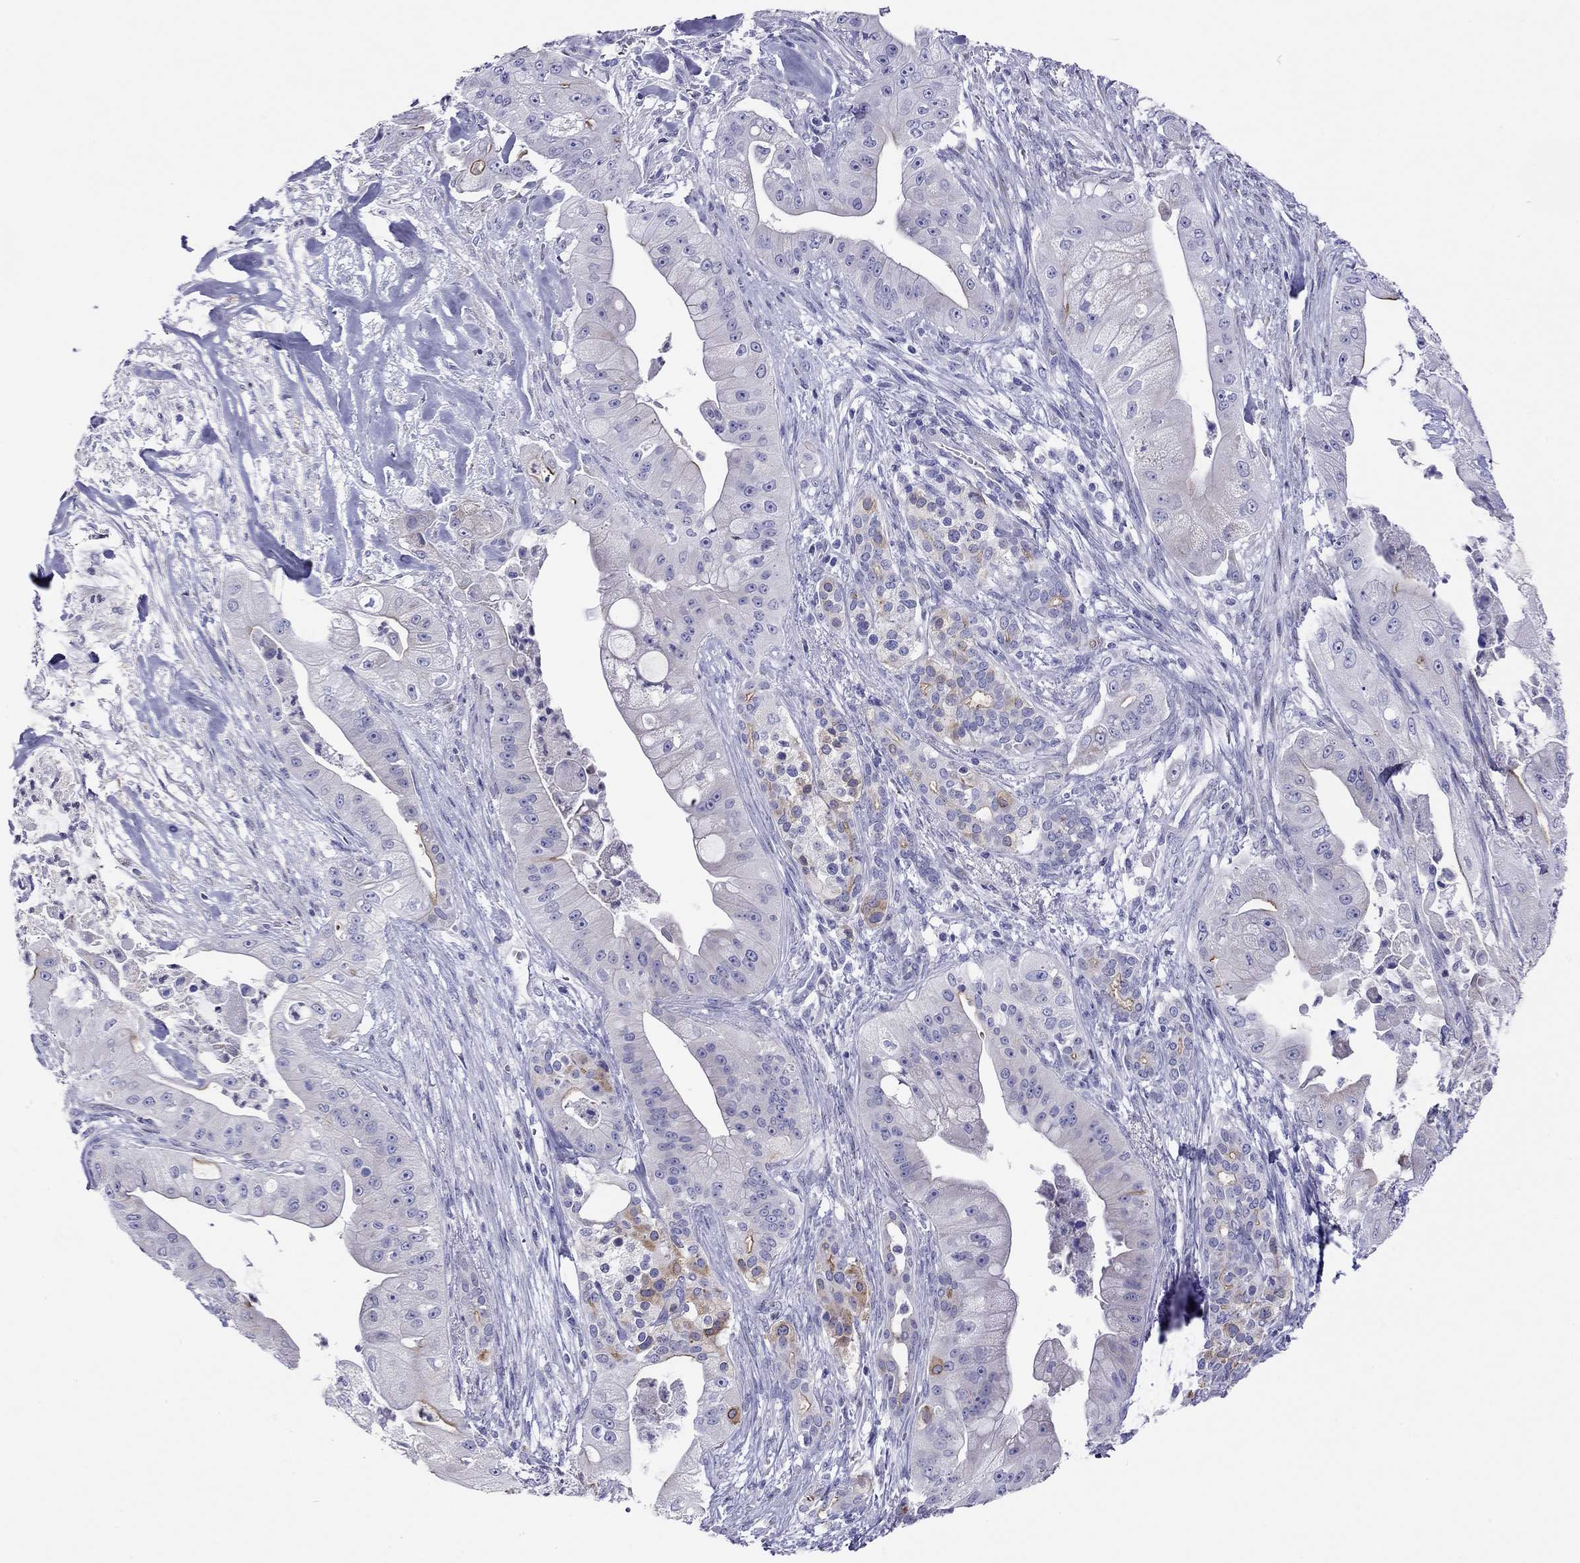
{"staining": {"intensity": "moderate", "quantity": "<25%", "location": "cytoplasmic/membranous"}, "tissue": "pancreatic cancer", "cell_type": "Tumor cells", "image_type": "cancer", "snomed": [{"axis": "morphology", "description": "Normal tissue, NOS"}, {"axis": "morphology", "description": "Inflammation, NOS"}, {"axis": "morphology", "description": "Adenocarcinoma, NOS"}, {"axis": "topography", "description": "Pancreas"}], "caption": "Pancreatic cancer (adenocarcinoma) stained with DAB immunohistochemistry displays low levels of moderate cytoplasmic/membranous staining in approximately <25% of tumor cells.", "gene": "SLC46A2", "patient": {"sex": "male", "age": 57}}